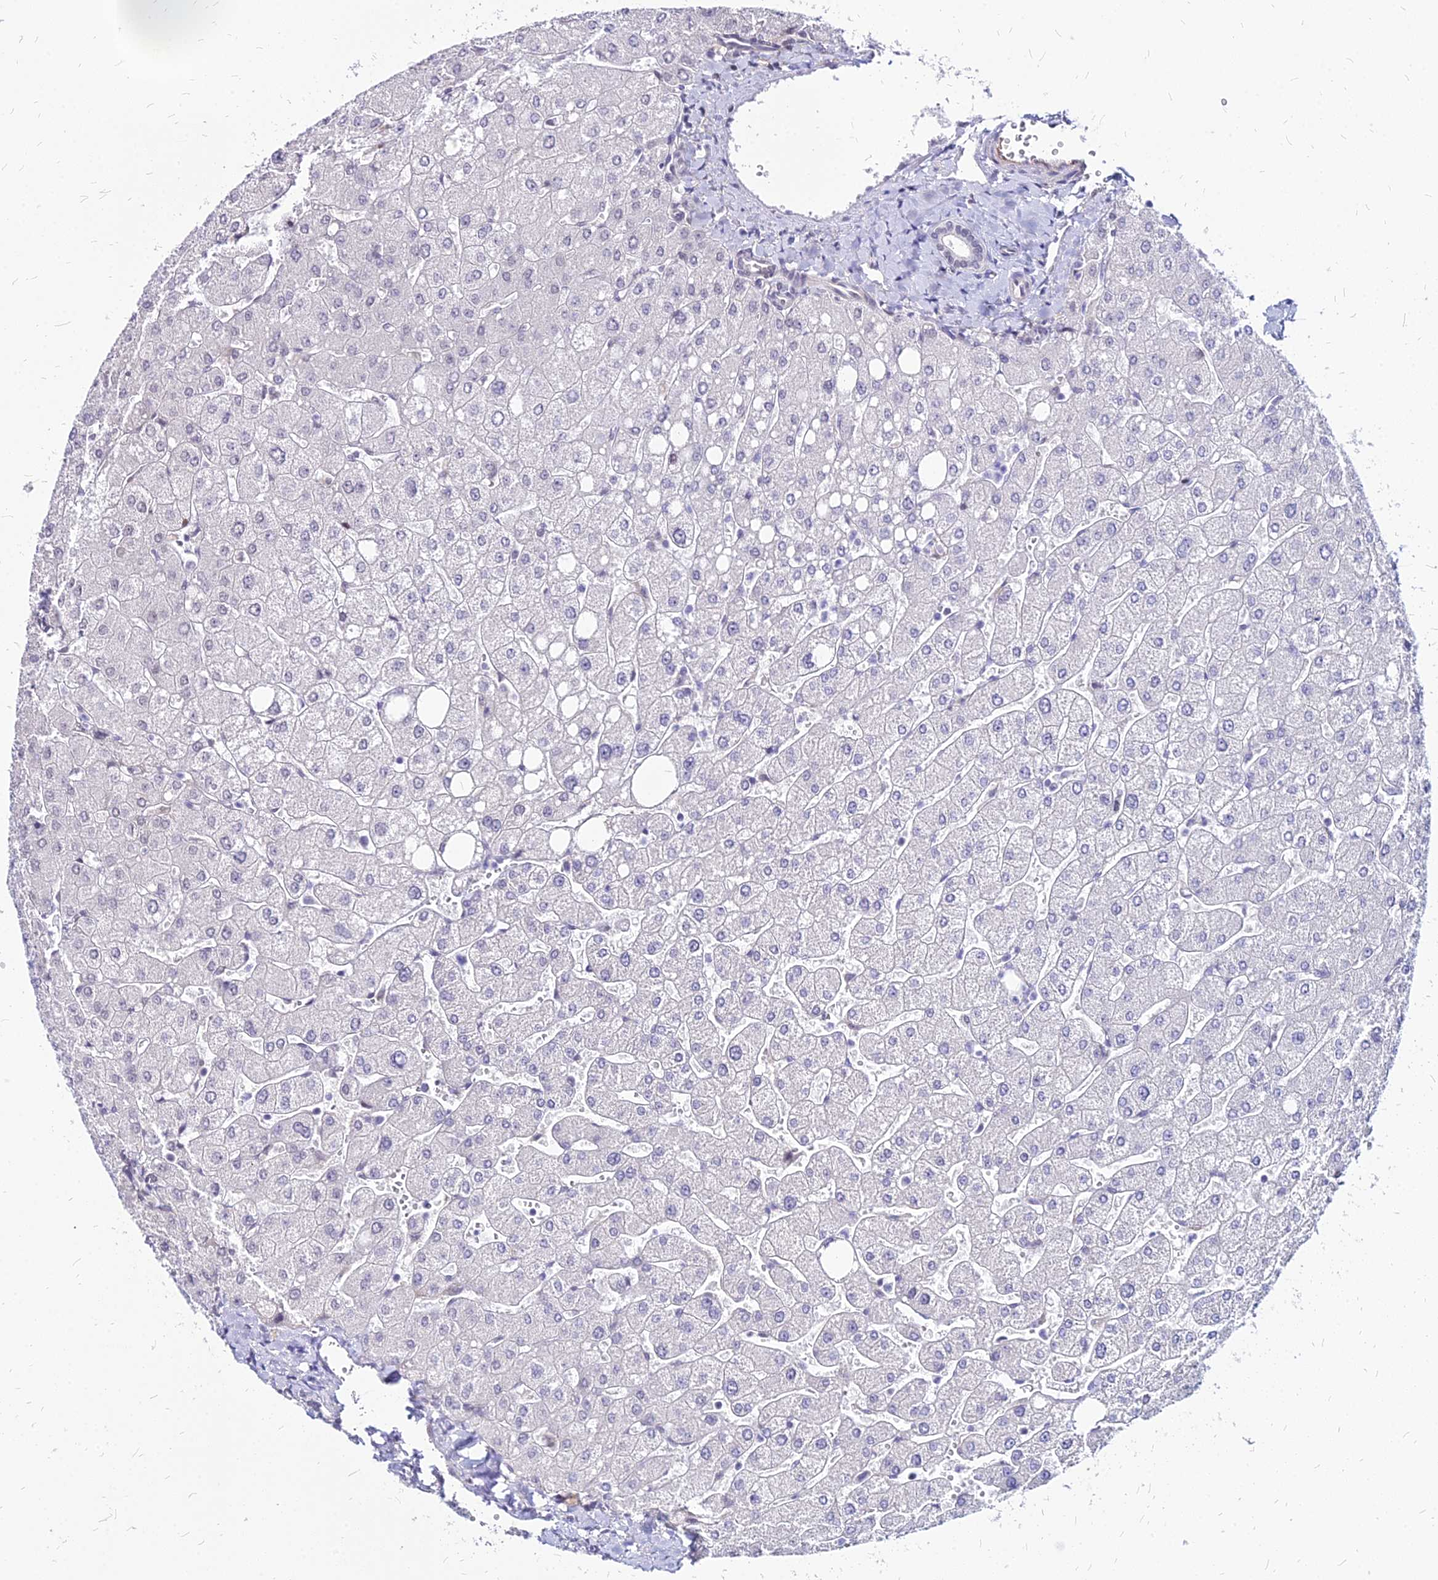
{"staining": {"intensity": "negative", "quantity": "none", "location": "none"}, "tissue": "liver", "cell_type": "Cholangiocytes", "image_type": "normal", "snomed": [{"axis": "morphology", "description": "Normal tissue, NOS"}, {"axis": "topography", "description": "Liver"}], "caption": "IHC photomicrograph of benign human liver stained for a protein (brown), which reveals no expression in cholangiocytes. The staining is performed using DAB brown chromogen with nuclei counter-stained in using hematoxylin.", "gene": "FDX2", "patient": {"sex": "male", "age": 55}}